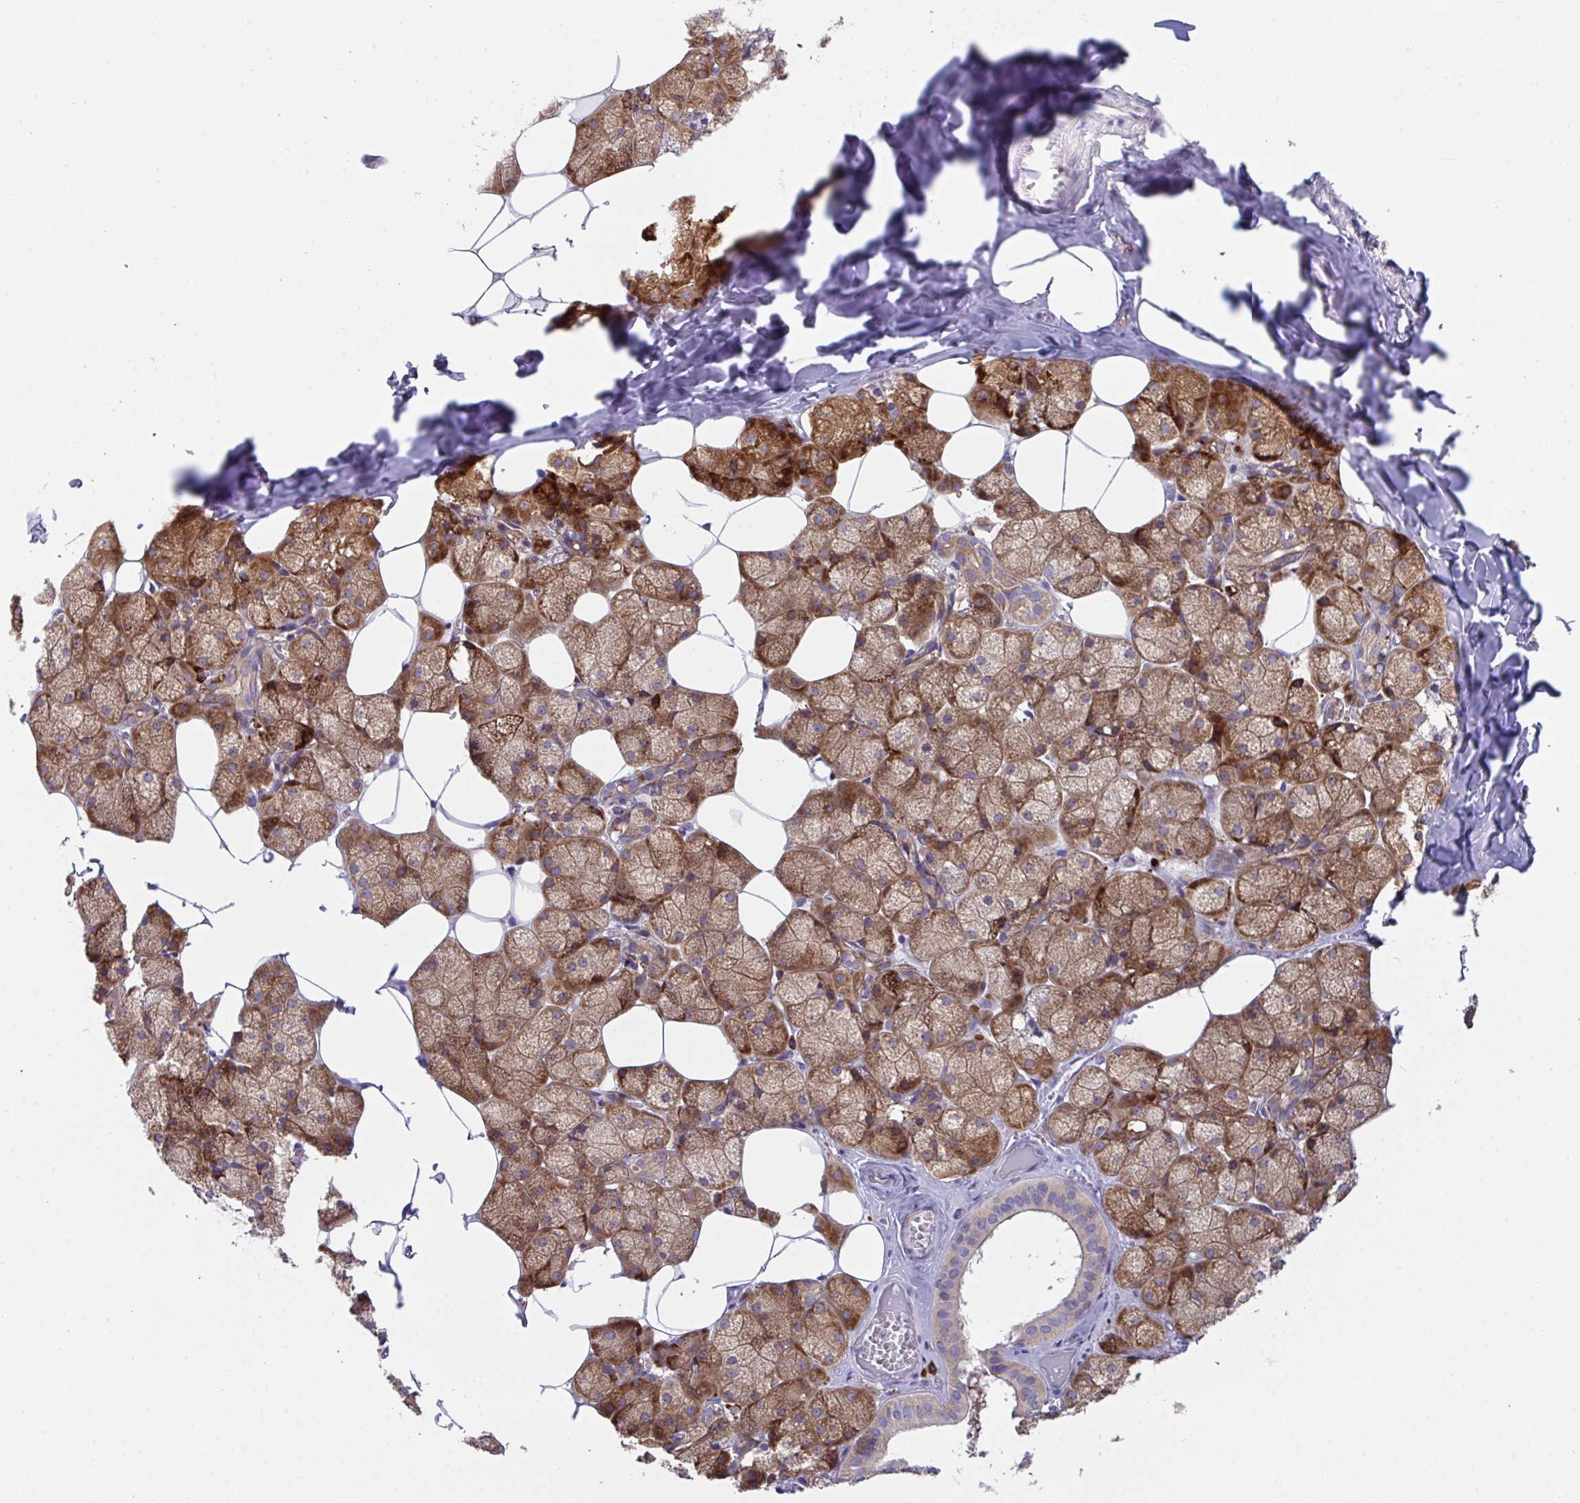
{"staining": {"intensity": "strong", "quantity": ">75%", "location": "cytoplasmic/membranous"}, "tissue": "salivary gland", "cell_type": "Glandular cells", "image_type": "normal", "snomed": [{"axis": "morphology", "description": "Normal tissue, NOS"}, {"axis": "topography", "description": "Salivary gland"}, {"axis": "topography", "description": "Peripheral nerve tissue"}], "caption": "Immunohistochemistry staining of benign salivary gland, which displays high levels of strong cytoplasmic/membranous staining in about >75% of glandular cells indicating strong cytoplasmic/membranous protein positivity. The staining was performed using DAB (3,3'-diaminobenzidine) (brown) for protein detection and nuclei were counterstained in hematoxylin (blue).", "gene": "YARS2", "patient": {"sex": "male", "age": 38}}